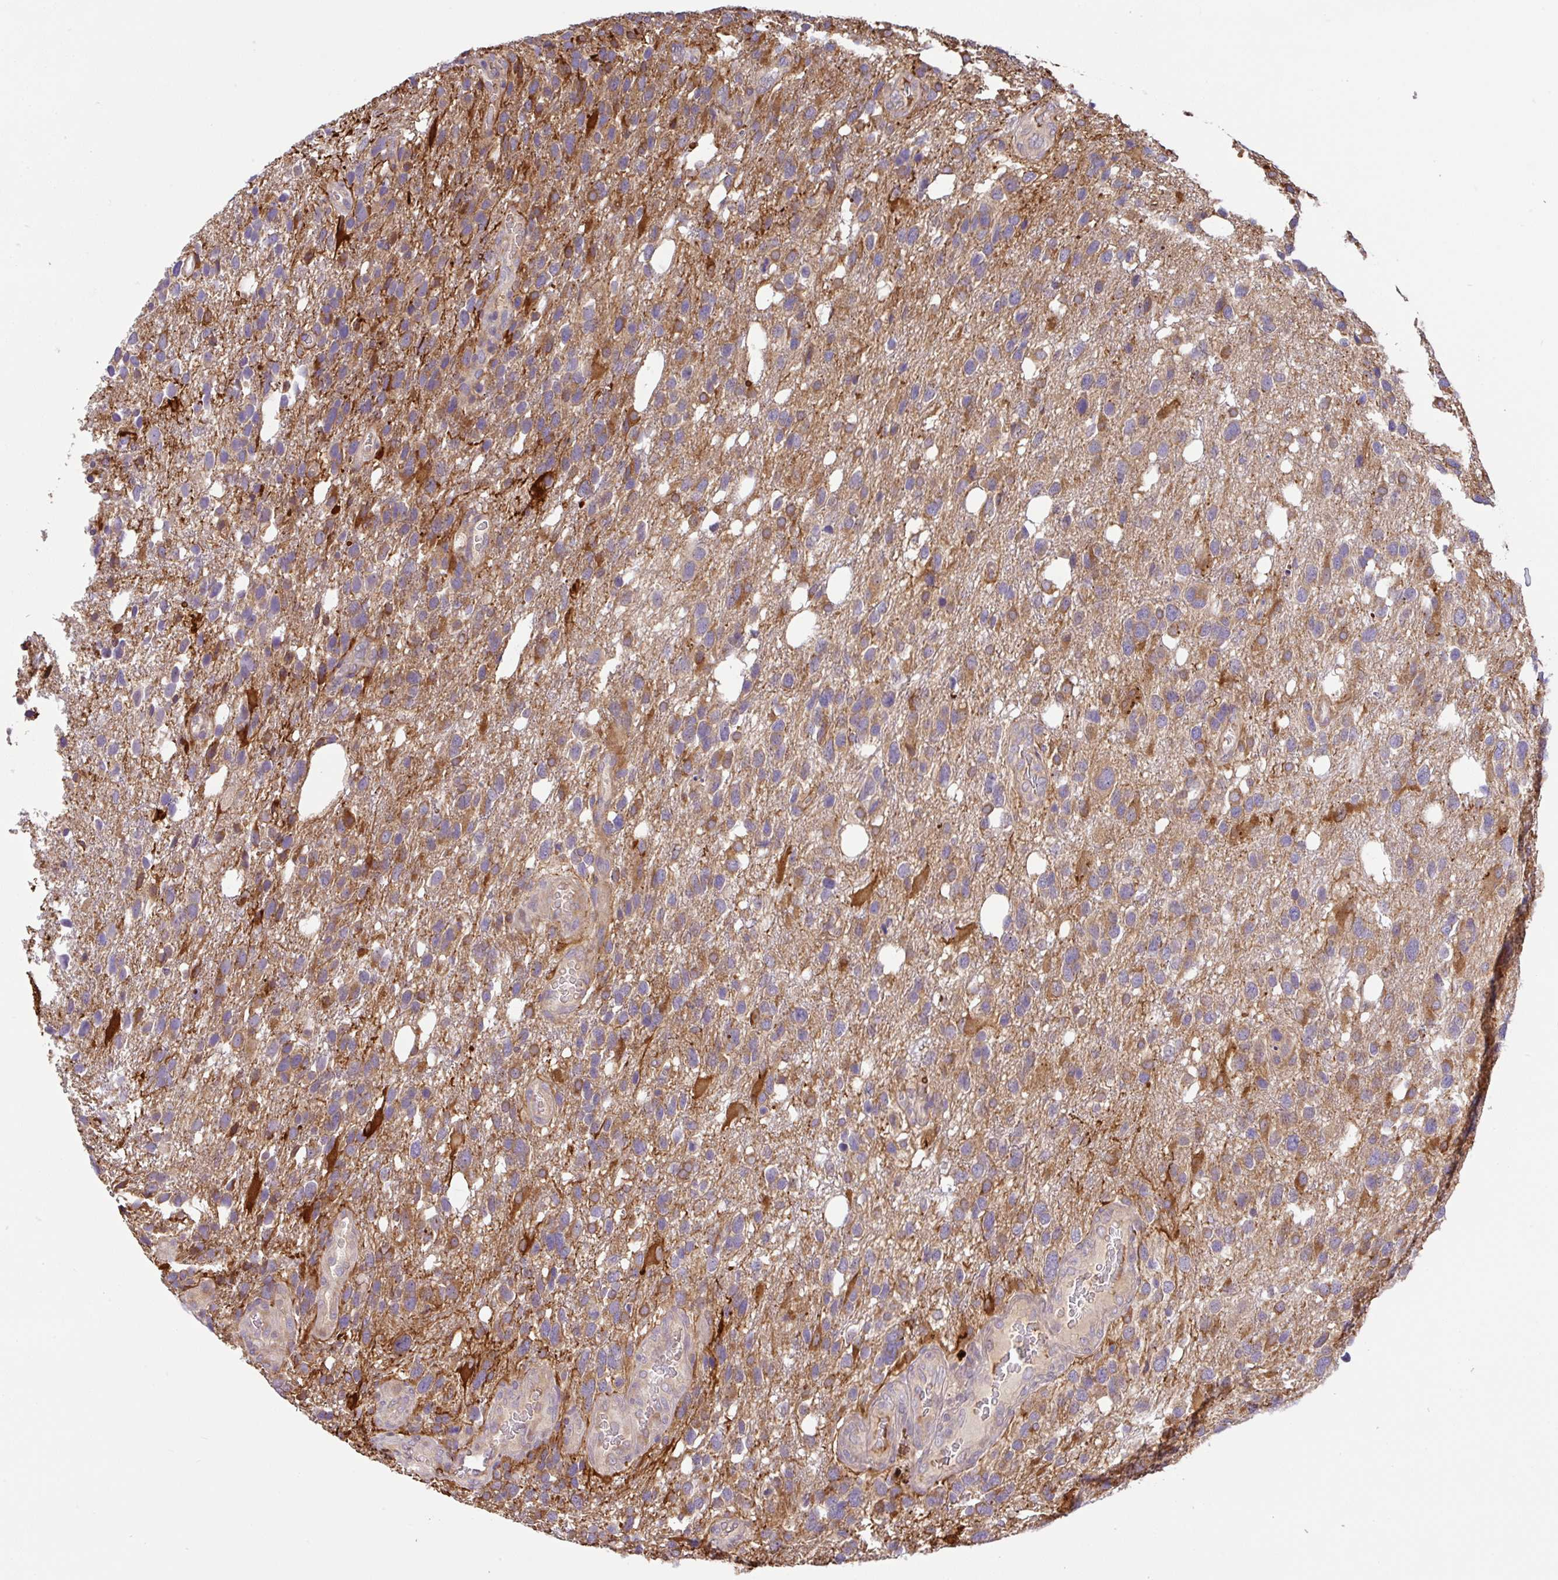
{"staining": {"intensity": "moderate", "quantity": "25%-75%", "location": "cytoplasmic/membranous"}, "tissue": "glioma", "cell_type": "Tumor cells", "image_type": "cancer", "snomed": [{"axis": "morphology", "description": "Glioma, malignant, High grade"}, {"axis": "topography", "description": "Brain"}], "caption": "Human glioma stained with a protein marker exhibits moderate staining in tumor cells.", "gene": "UBE4A", "patient": {"sex": "female", "age": 58}}